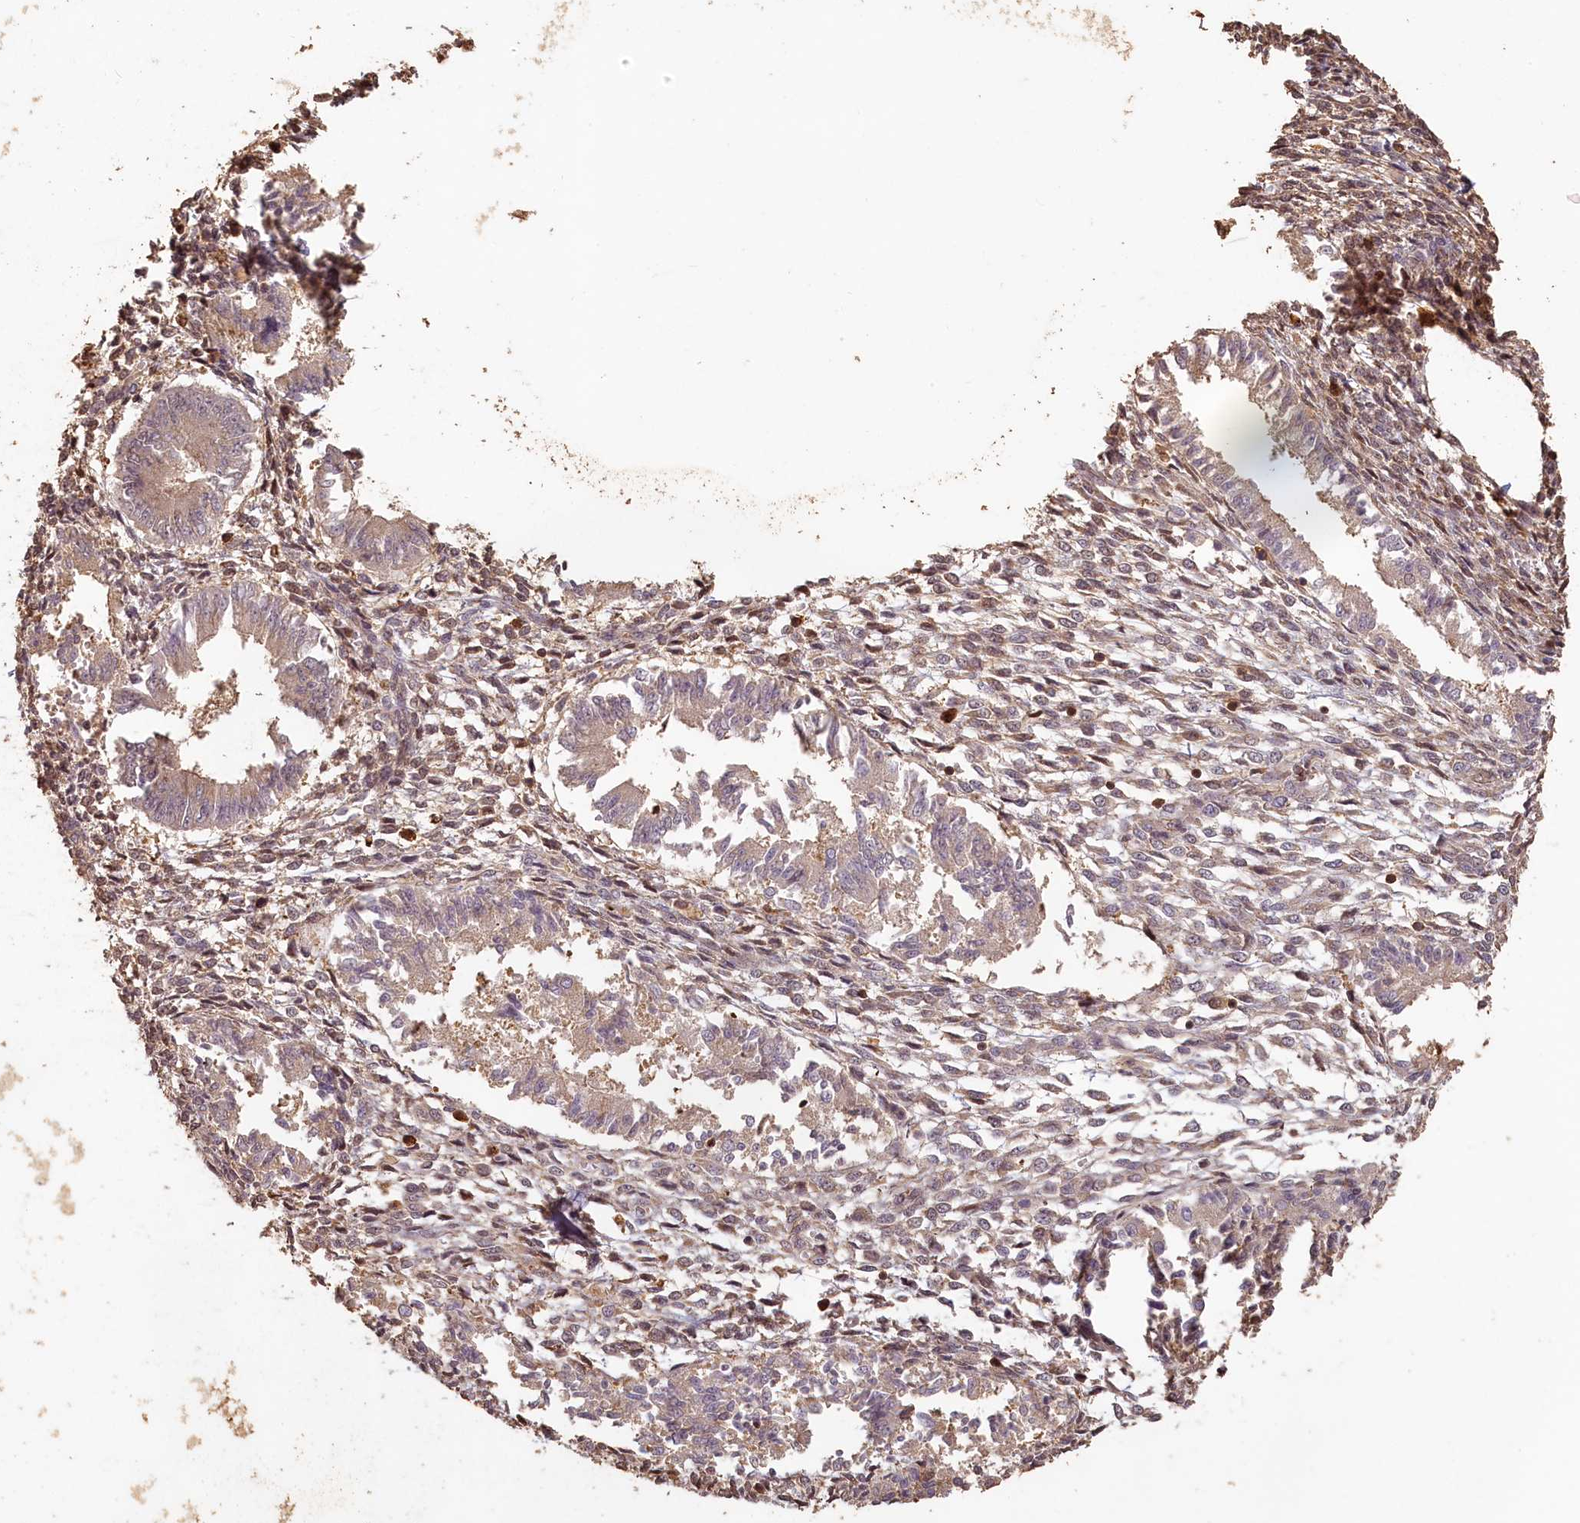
{"staining": {"intensity": "weak", "quantity": "<25%", "location": "cytoplasmic/membranous"}, "tissue": "endometrium", "cell_type": "Cells in endometrial stroma", "image_type": "normal", "snomed": [{"axis": "morphology", "description": "Normal tissue, NOS"}, {"axis": "topography", "description": "Uterus"}, {"axis": "topography", "description": "Endometrium"}], "caption": "Protein analysis of unremarkable endometrium reveals no significant staining in cells in endometrial stroma. The staining was performed using DAB (3,3'-diaminobenzidine) to visualize the protein expression in brown, while the nuclei were stained in blue with hematoxylin (Magnification: 20x).", "gene": "MADD", "patient": {"sex": "female", "age": 48}}